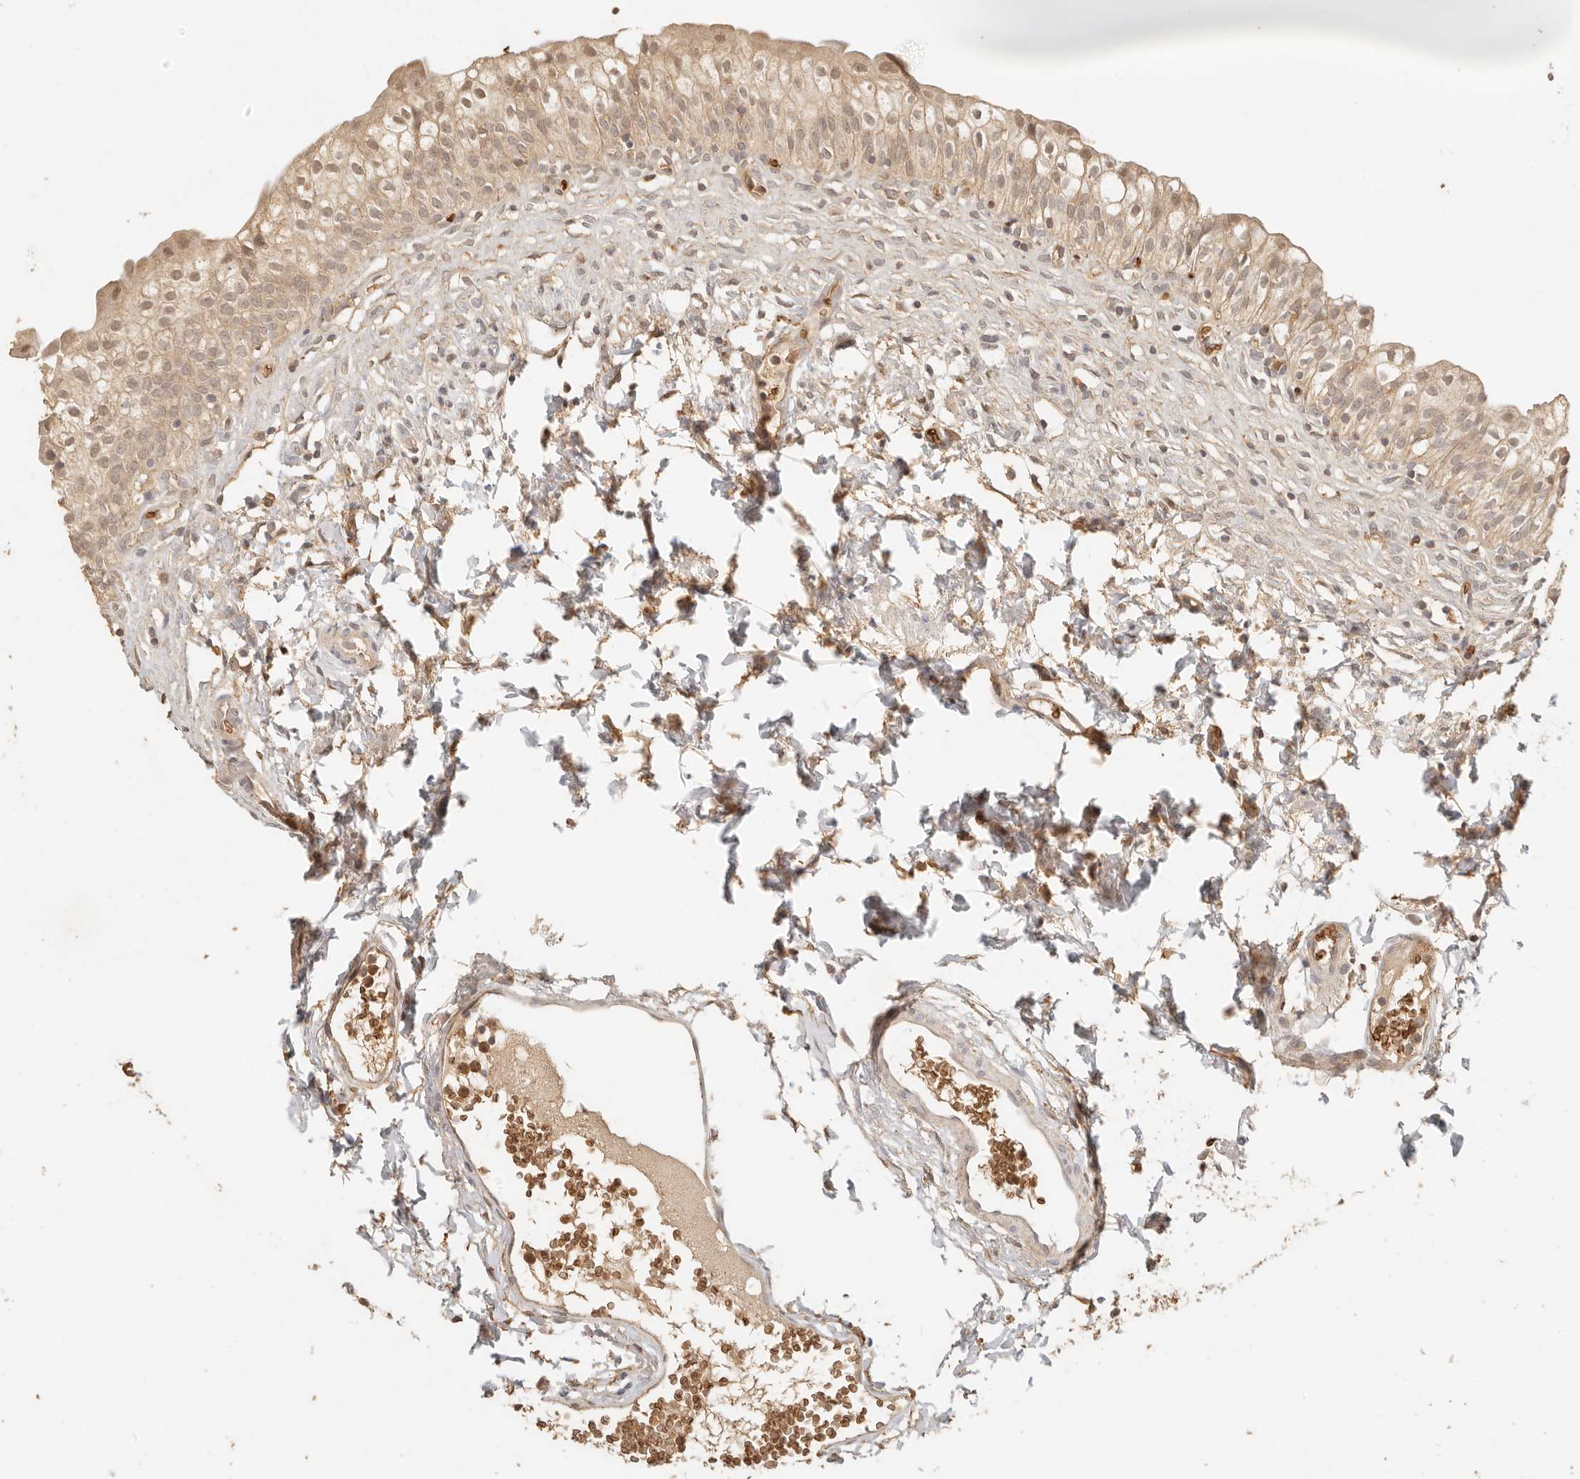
{"staining": {"intensity": "moderate", "quantity": ">75%", "location": "cytoplasmic/membranous,nuclear"}, "tissue": "urinary bladder", "cell_type": "Urothelial cells", "image_type": "normal", "snomed": [{"axis": "morphology", "description": "Normal tissue, NOS"}, {"axis": "topography", "description": "Urinary bladder"}], "caption": "DAB immunohistochemical staining of benign human urinary bladder displays moderate cytoplasmic/membranous,nuclear protein staining in about >75% of urothelial cells. The staining was performed using DAB (3,3'-diaminobenzidine), with brown indicating positive protein expression. Nuclei are stained blue with hematoxylin.", "gene": "INTS11", "patient": {"sex": "male", "age": 55}}